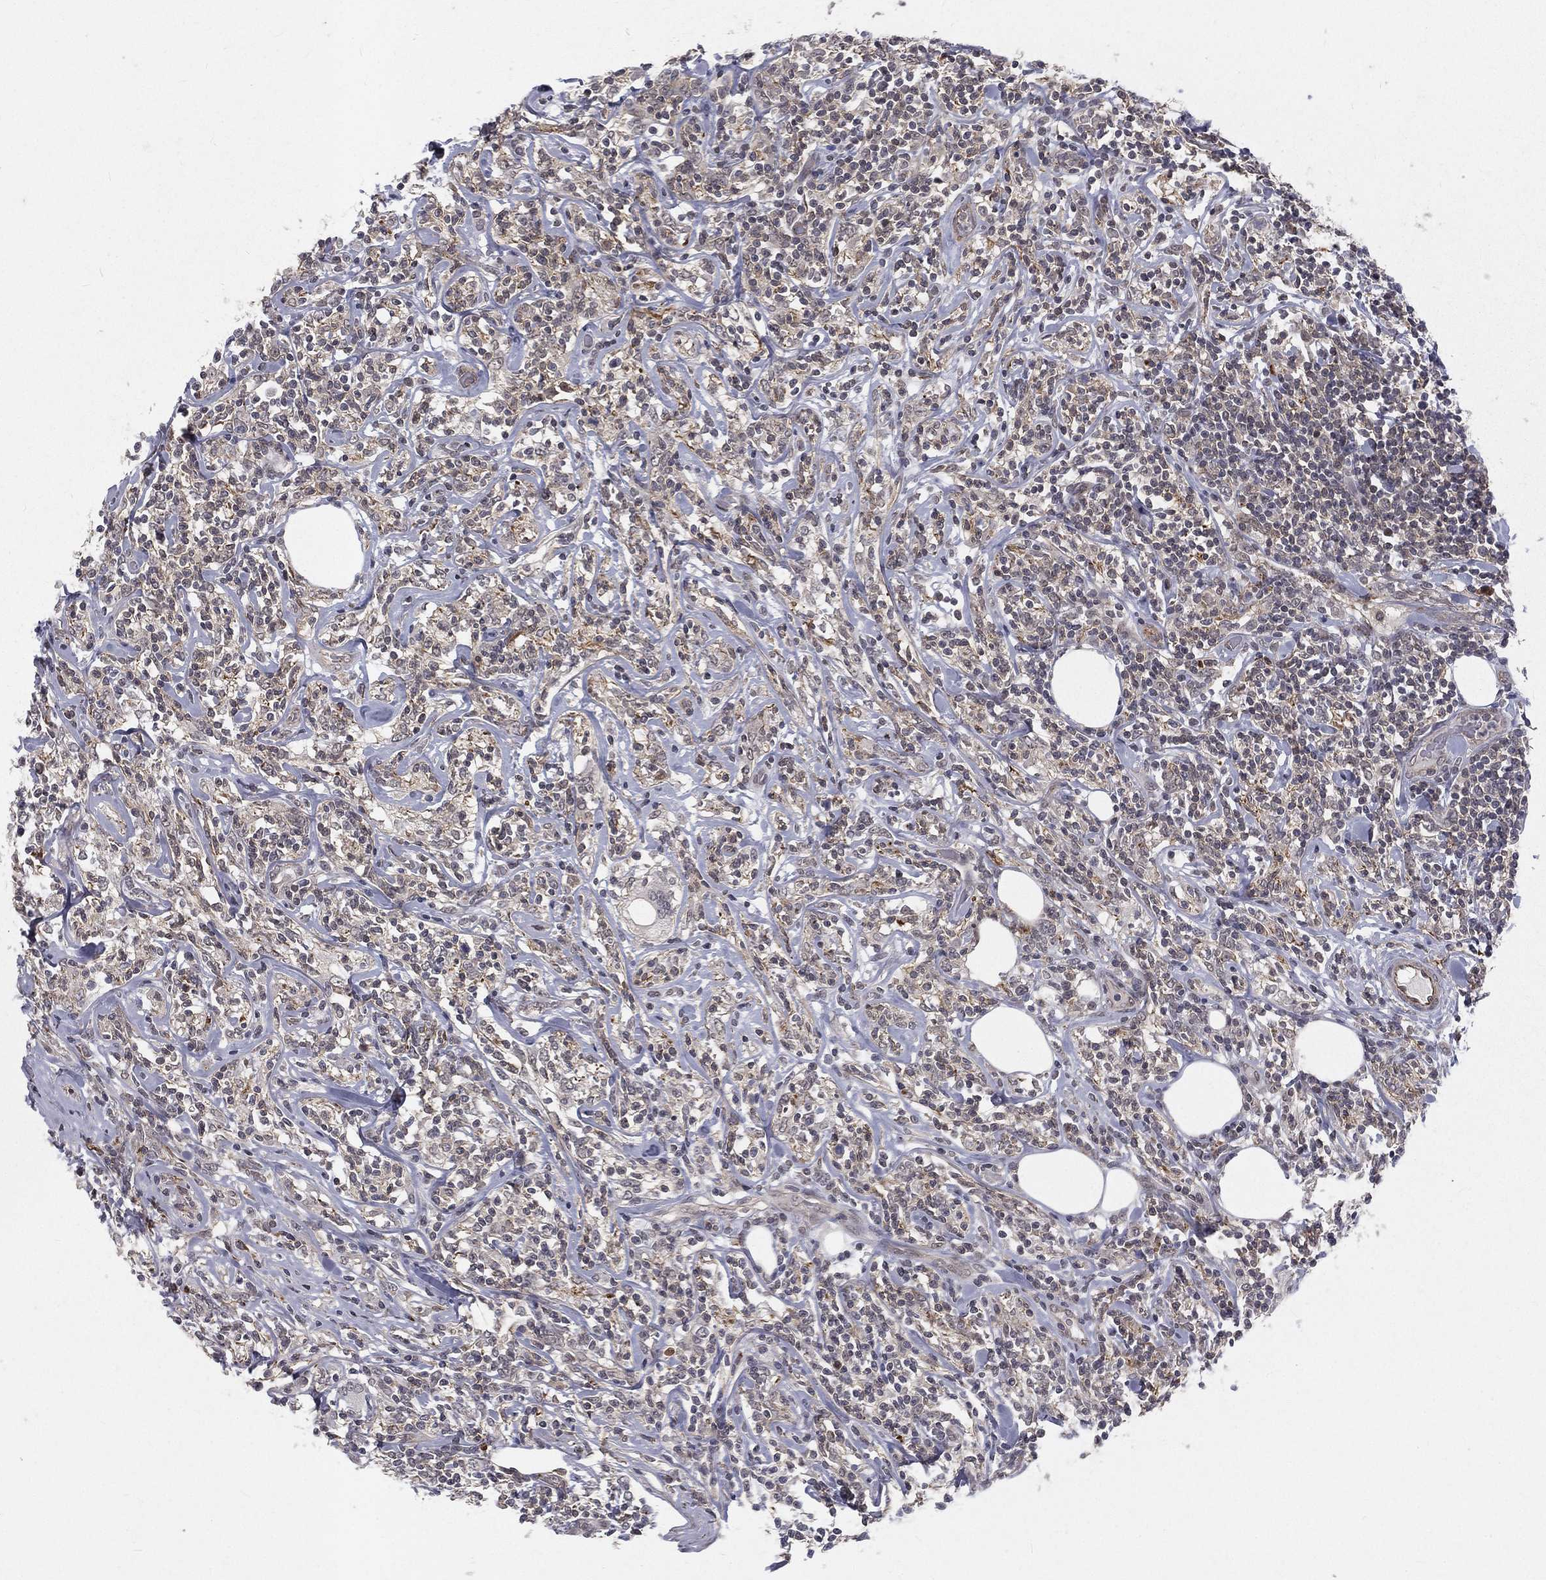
{"staining": {"intensity": "negative", "quantity": "none", "location": "none"}, "tissue": "lymphoma", "cell_type": "Tumor cells", "image_type": "cancer", "snomed": [{"axis": "morphology", "description": "Malignant lymphoma, non-Hodgkin's type, High grade"}, {"axis": "topography", "description": "Lymph node"}], "caption": "The photomicrograph shows no significant expression in tumor cells of high-grade malignant lymphoma, non-Hodgkin's type. (DAB IHC with hematoxylin counter stain).", "gene": "MORC2", "patient": {"sex": "female", "age": 84}}